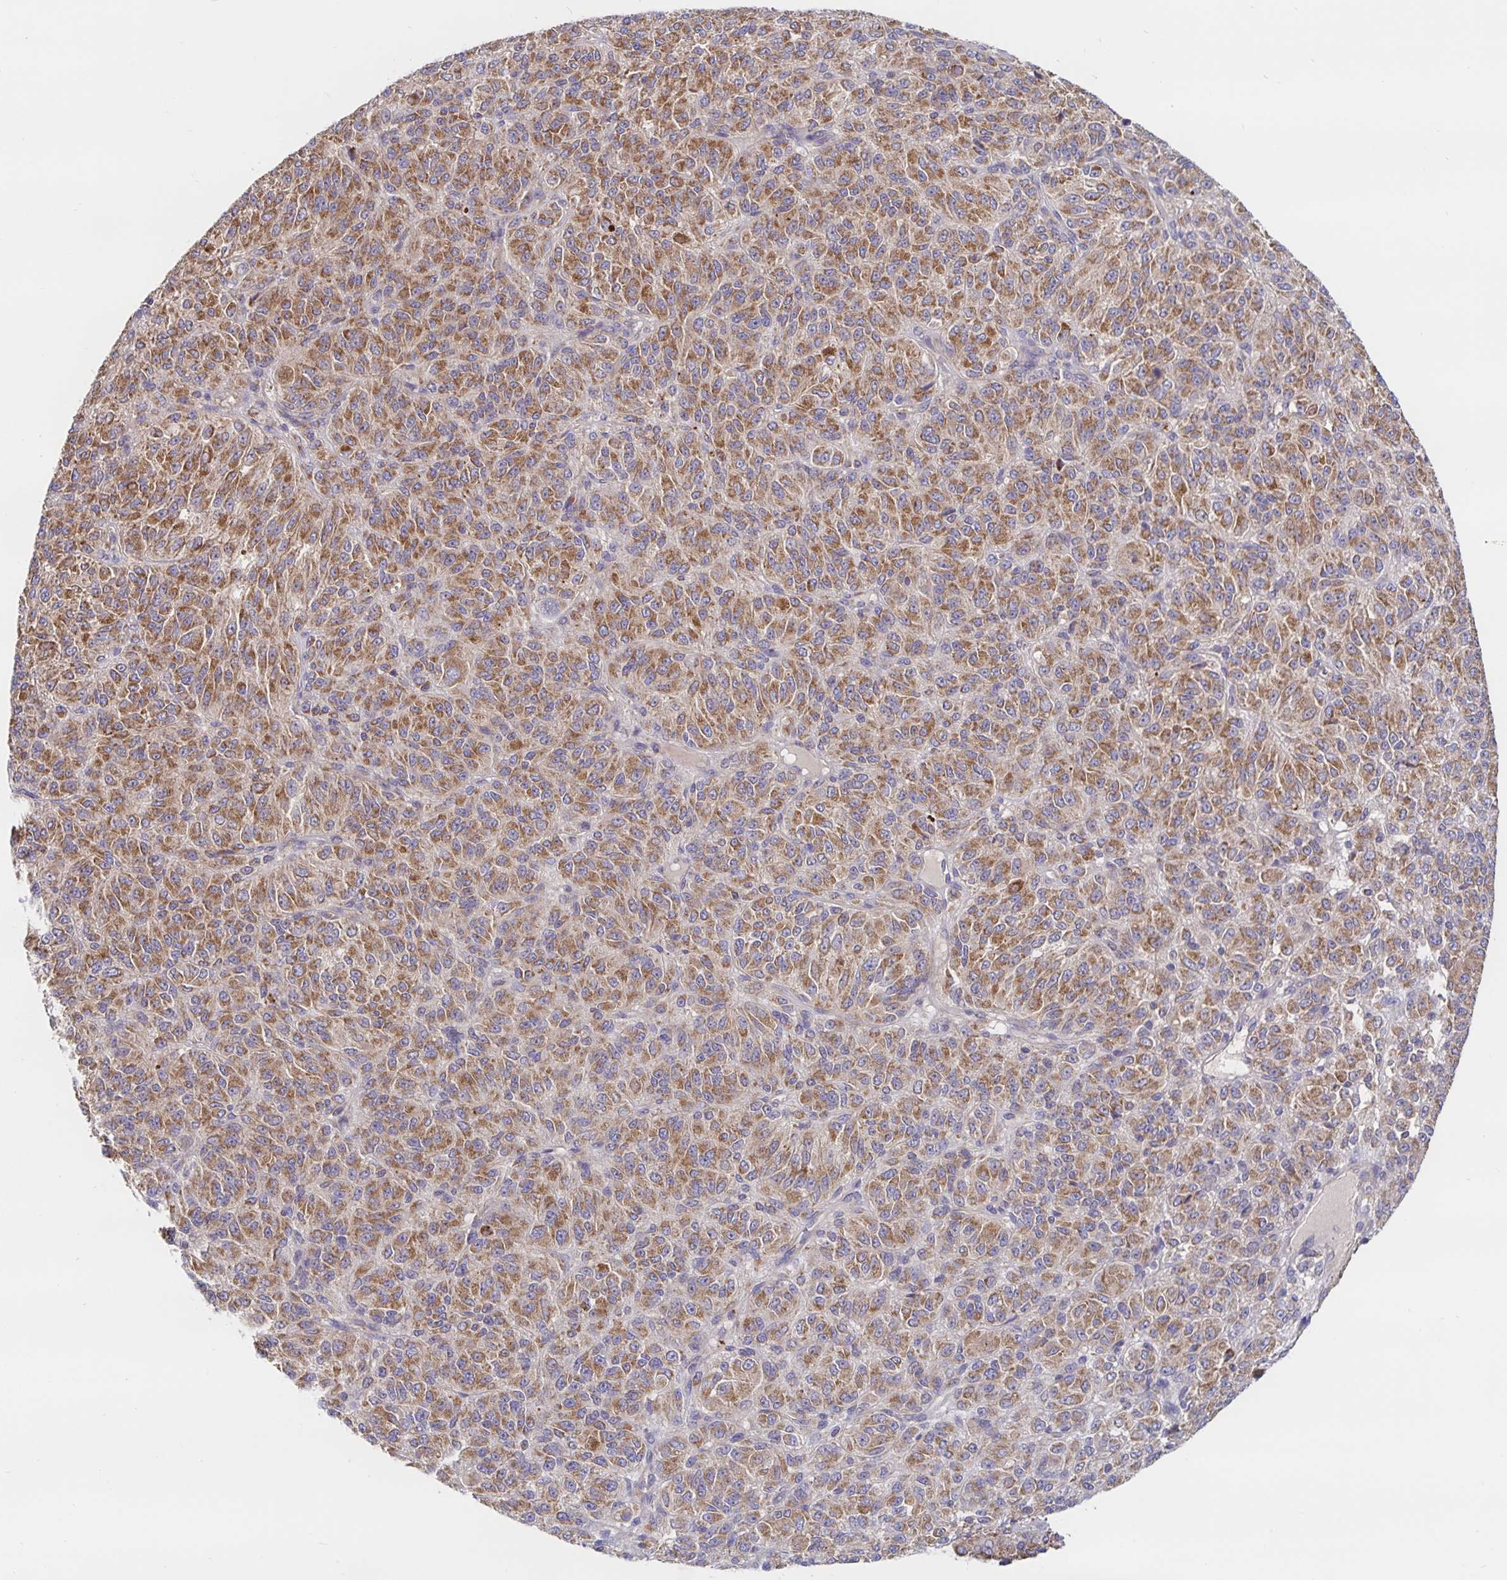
{"staining": {"intensity": "moderate", "quantity": ">75%", "location": "cytoplasmic/membranous"}, "tissue": "melanoma", "cell_type": "Tumor cells", "image_type": "cancer", "snomed": [{"axis": "morphology", "description": "Malignant melanoma, Metastatic site"}, {"axis": "topography", "description": "Brain"}], "caption": "Immunohistochemical staining of human melanoma demonstrates medium levels of moderate cytoplasmic/membranous protein staining in about >75% of tumor cells.", "gene": "PRDX3", "patient": {"sex": "female", "age": 56}}